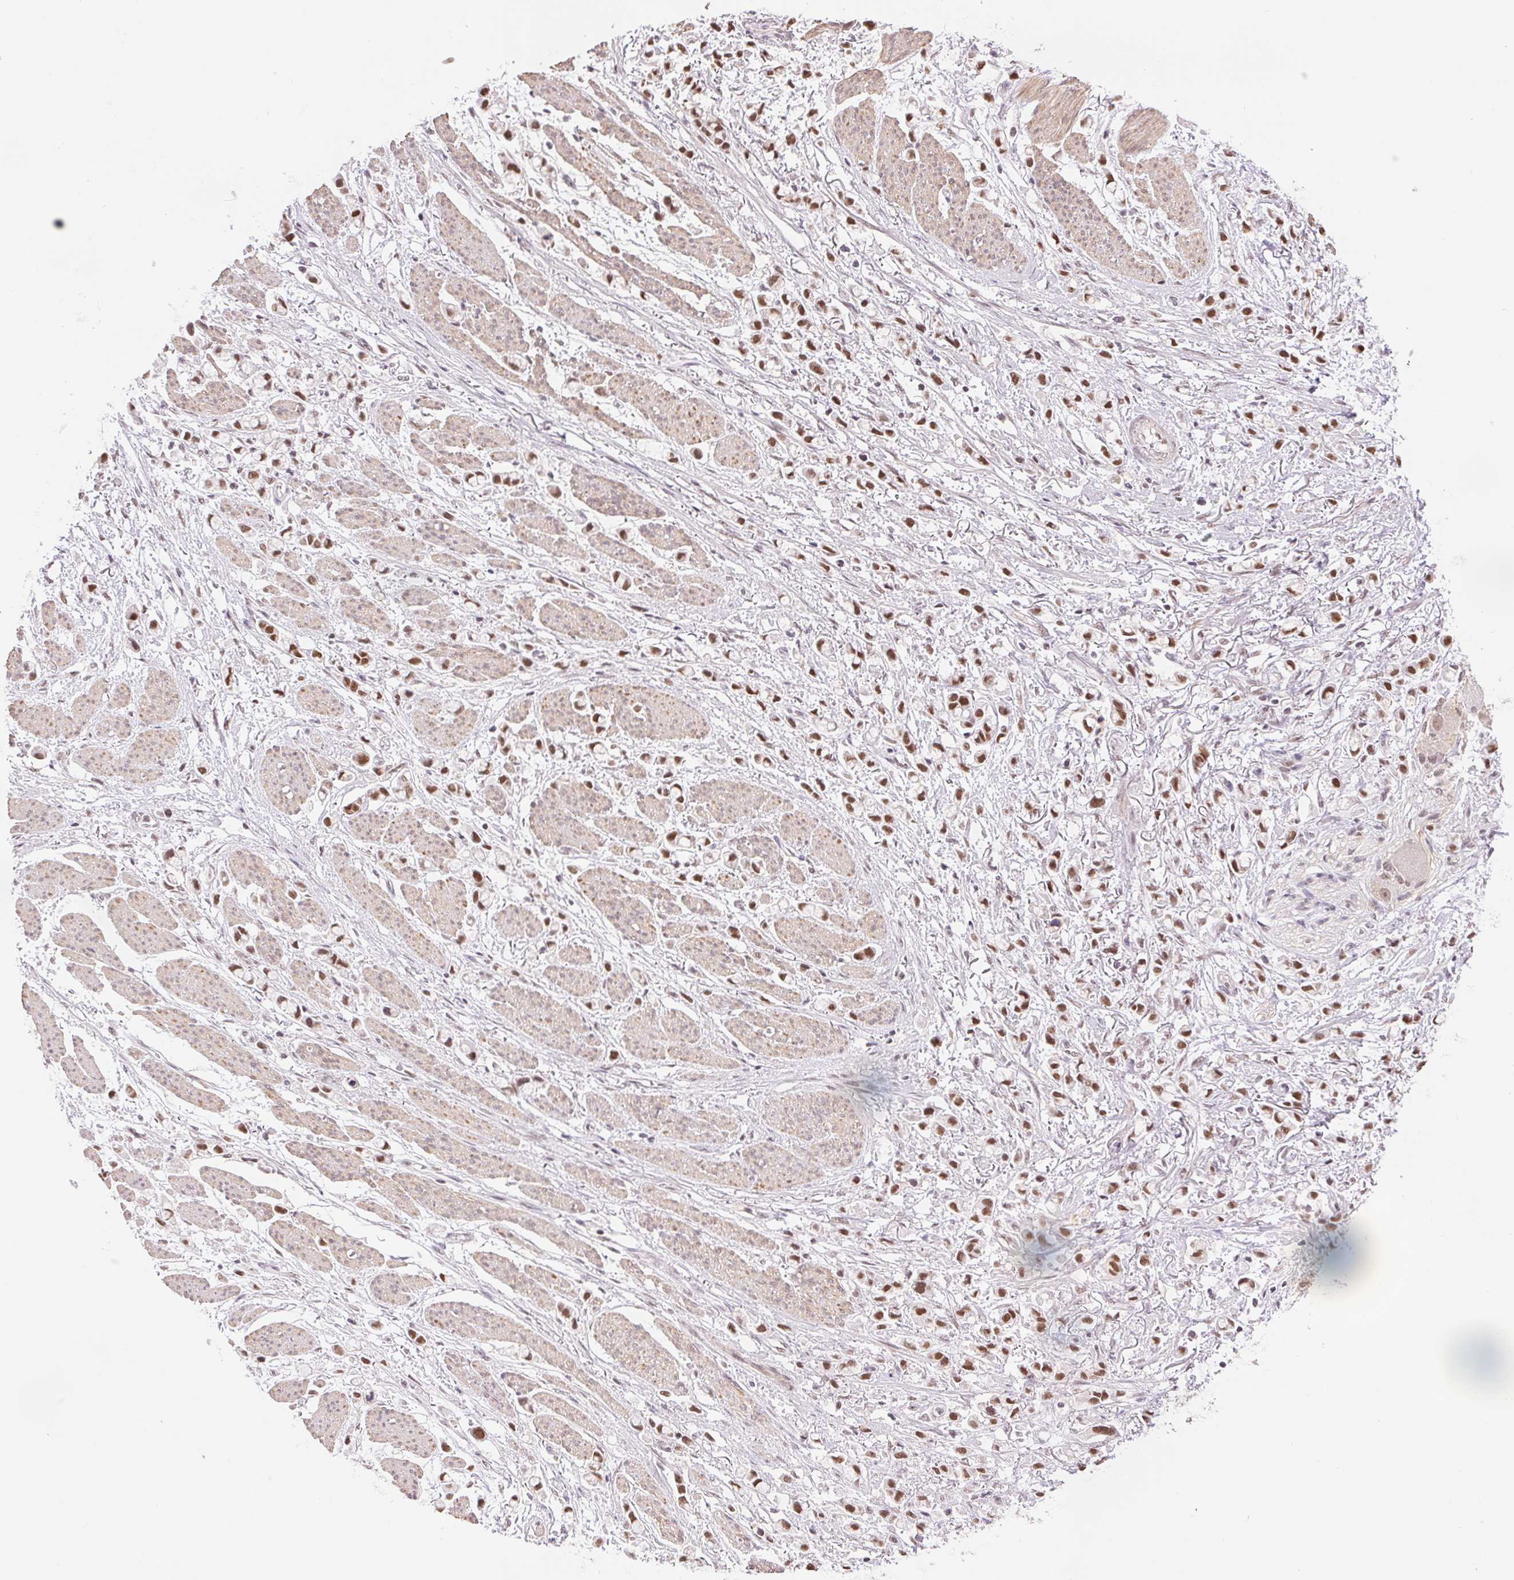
{"staining": {"intensity": "moderate", "quantity": ">75%", "location": "nuclear"}, "tissue": "stomach cancer", "cell_type": "Tumor cells", "image_type": "cancer", "snomed": [{"axis": "morphology", "description": "Adenocarcinoma, NOS"}, {"axis": "topography", "description": "Stomach"}], "caption": "Immunohistochemistry (IHC) (DAB (3,3'-diaminobenzidine)) staining of stomach cancer exhibits moderate nuclear protein staining in about >75% of tumor cells.", "gene": "RPRD1B", "patient": {"sex": "female", "age": 81}}